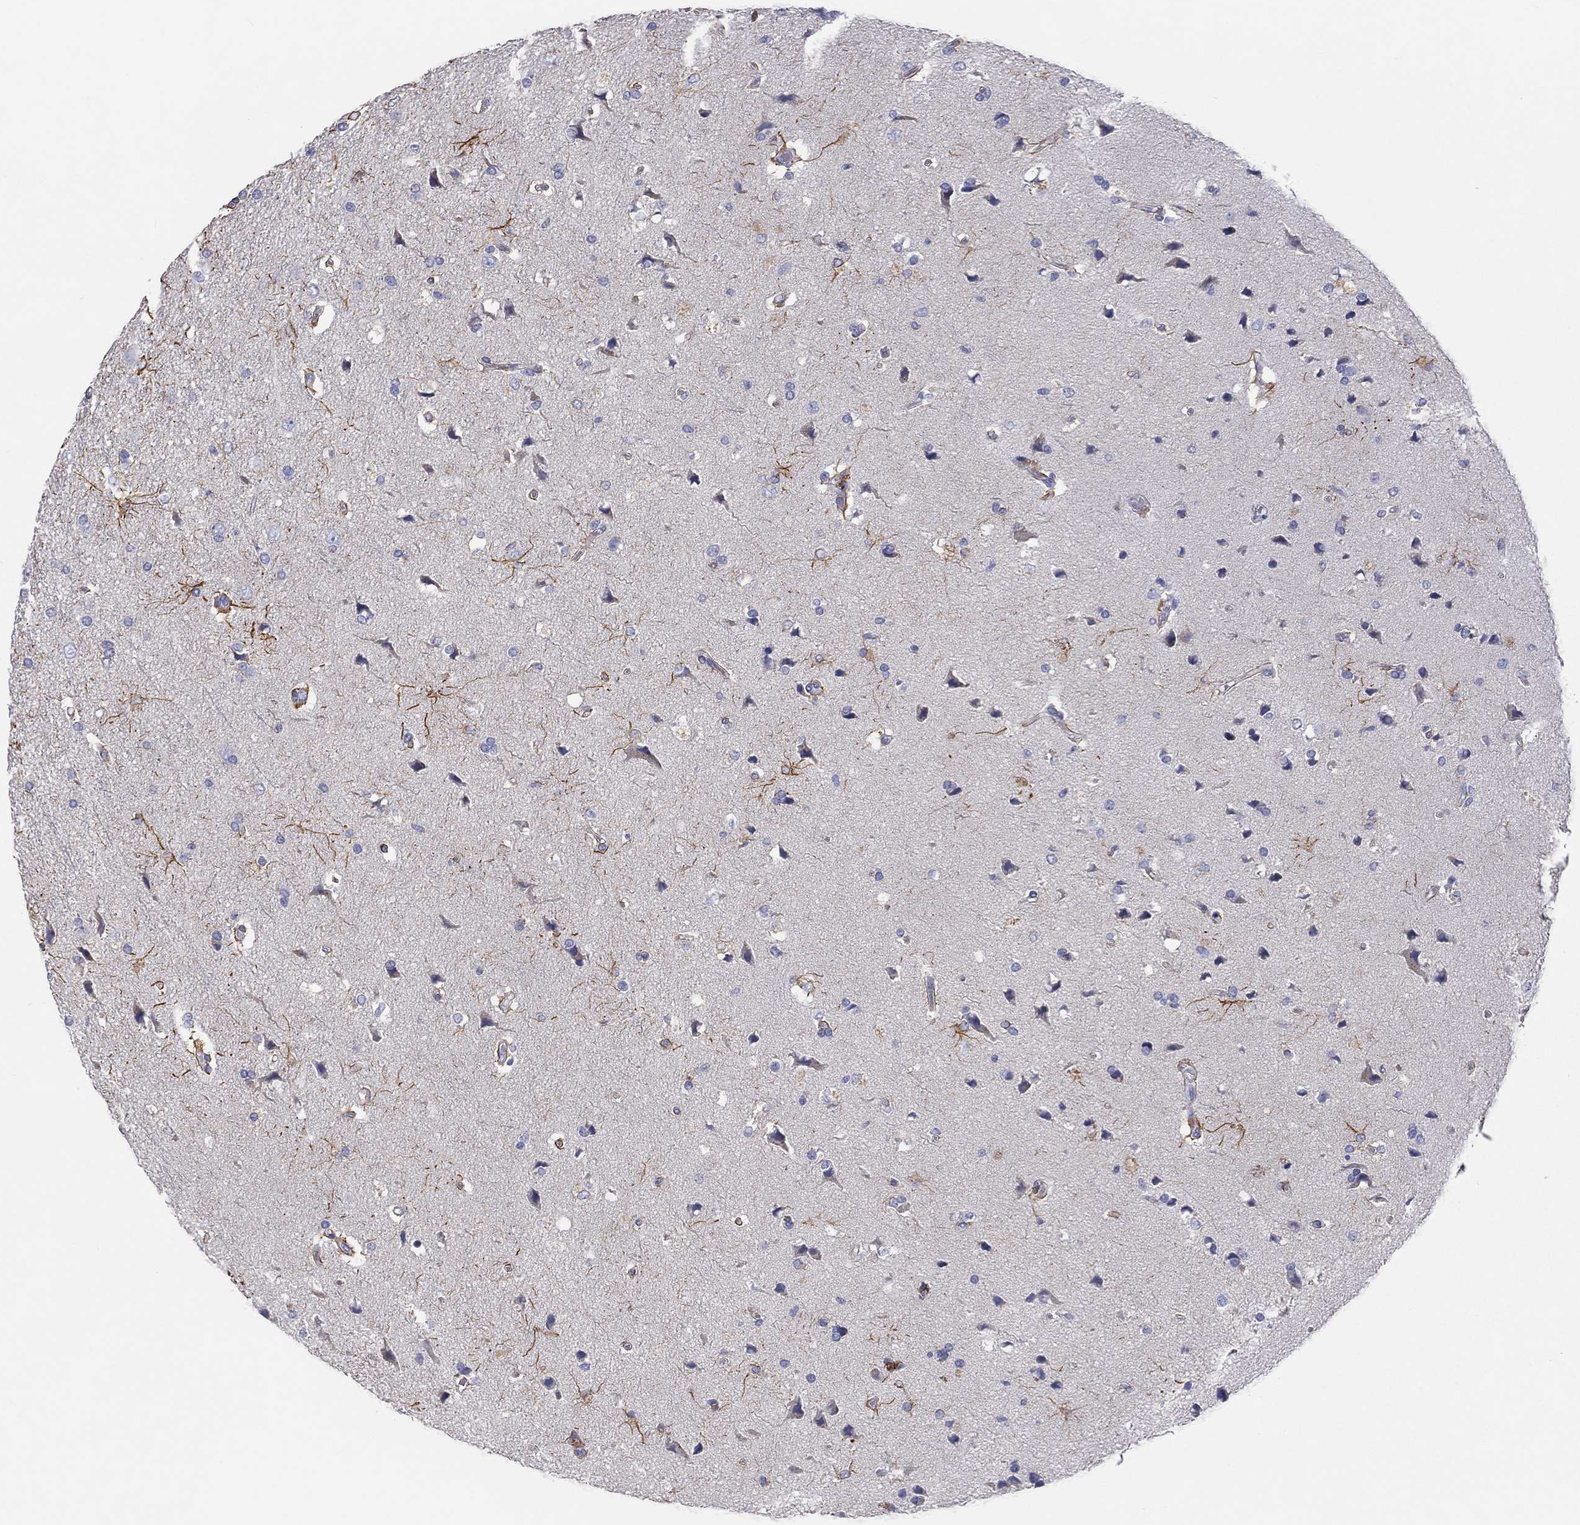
{"staining": {"intensity": "negative", "quantity": "none", "location": "none"}, "tissue": "glioma", "cell_type": "Tumor cells", "image_type": "cancer", "snomed": [{"axis": "morphology", "description": "Glioma, malignant, High grade"}, {"axis": "topography", "description": "Brain"}], "caption": "IHC micrograph of neoplastic tissue: malignant glioma (high-grade) stained with DAB reveals no significant protein positivity in tumor cells.", "gene": "PCDHGC5", "patient": {"sex": "female", "age": 63}}